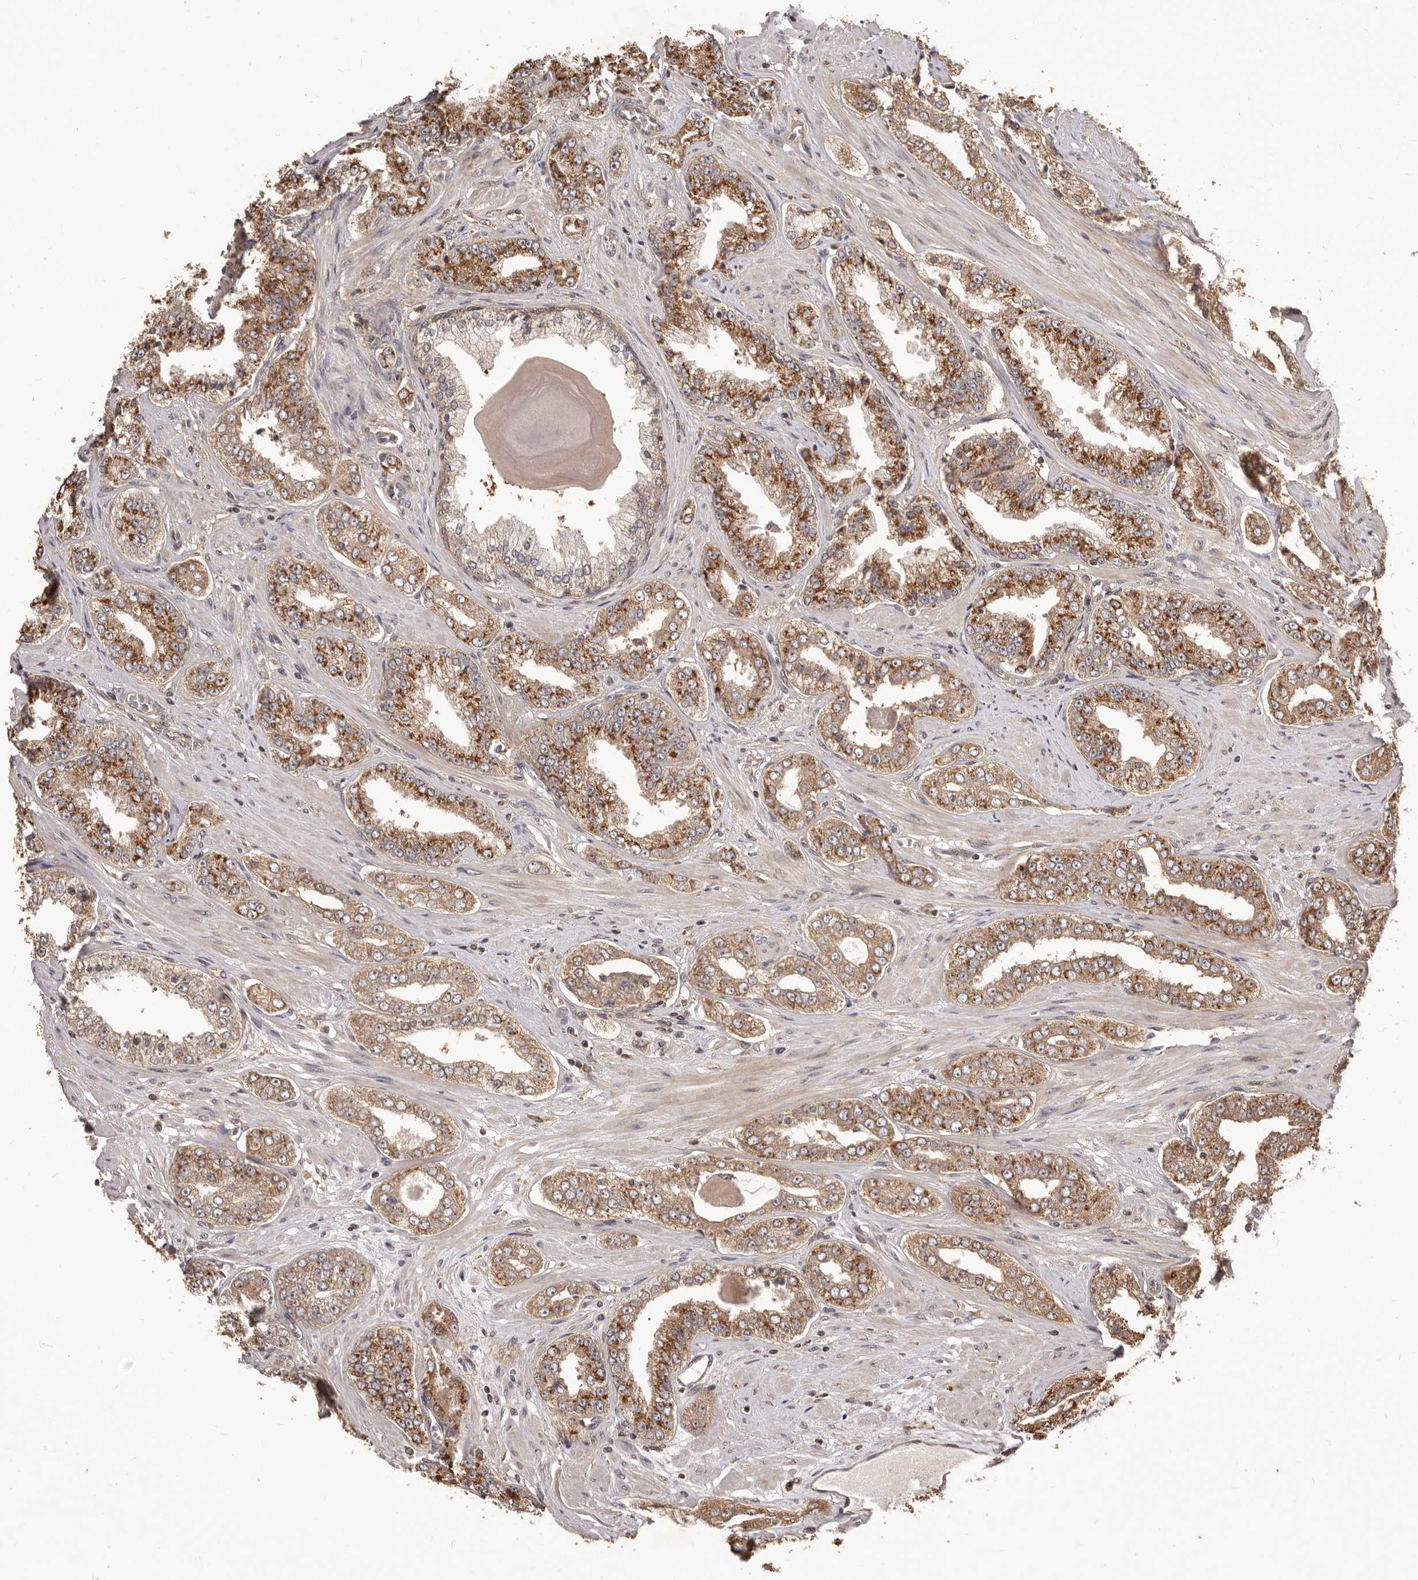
{"staining": {"intensity": "strong", "quantity": ">75%", "location": "cytoplasmic/membranous"}, "tissue": "prostate cancer", "cell_type": "Tumor cells", "image_type": "cancer", "snomed": [{"axis": "morphology", "description": "Adenocarcinoma, High grade"}, {"axis": "topography", "description": "Prostate"}], "caption": "This micrograph demonstrates IHC staining of human prostate cancer (adenocarcinoma (high-grade)), with high strong cytoplasmic/membranous staining in about >75% of tumor cells.", "gene": "MTO1", "patient": {"sex": "male", "age": 71}}